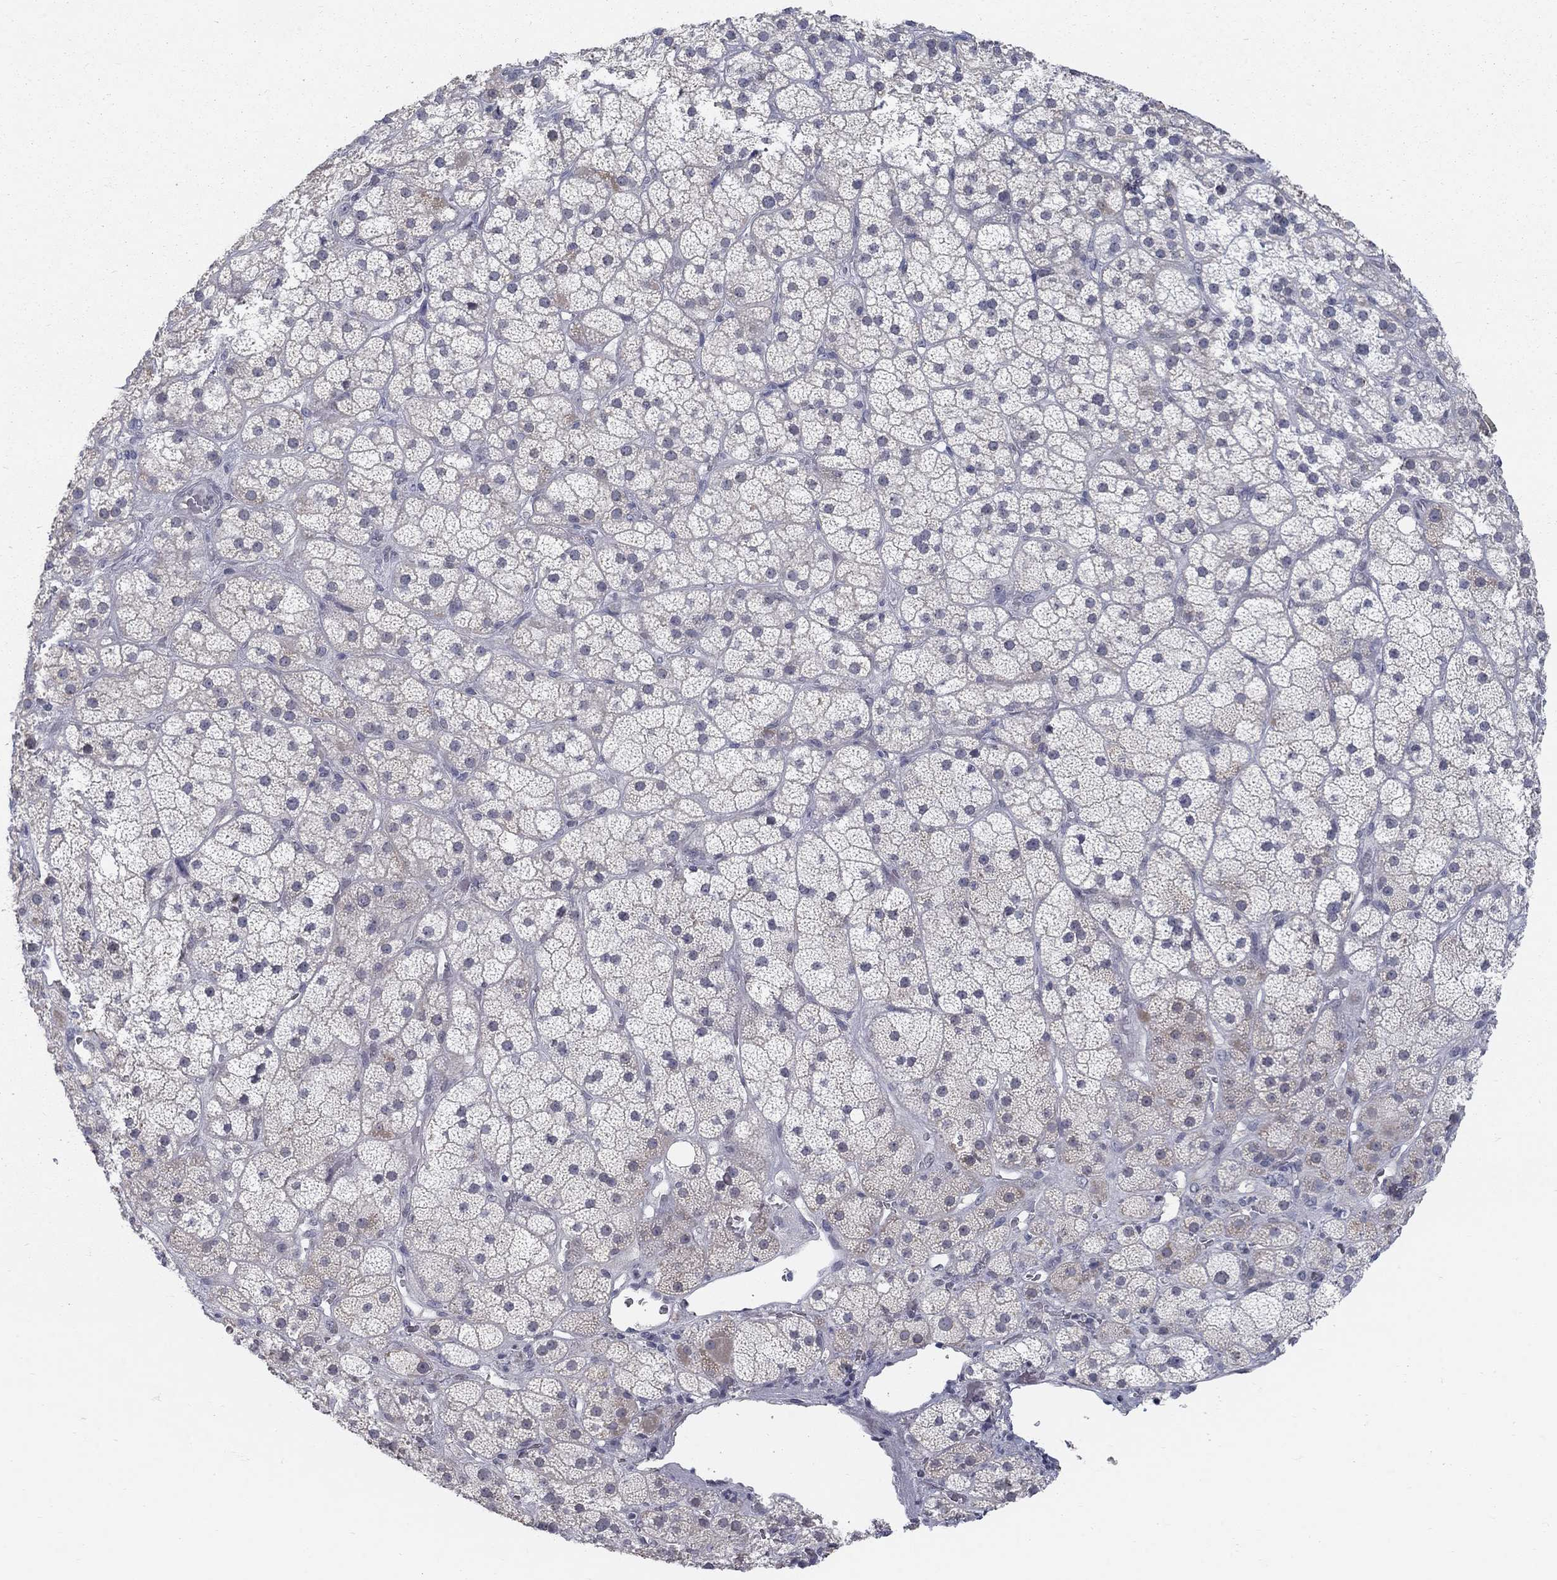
{"staining": {"intensity": "moderate", "quantity": "<25%", "location": "cytoplasmic/membranous"}, "tissue": "adrenal gland", "cell_type": "Glandular cells", "image_type": "normal", "snomed": [{"axis": "morphology", "description": "Normal tissue, NOS"}, {"axis": "topography", "description": "Adrenal gland"}], "caption": "Immunohistochemical staining of unremarkable human adrenal gland shows moderate cytoplasmic/membranous protein staining in approximately <25% of glandular cells.", "gene": "GCFC2", "patient": {"sex": "male", "age": 57}}